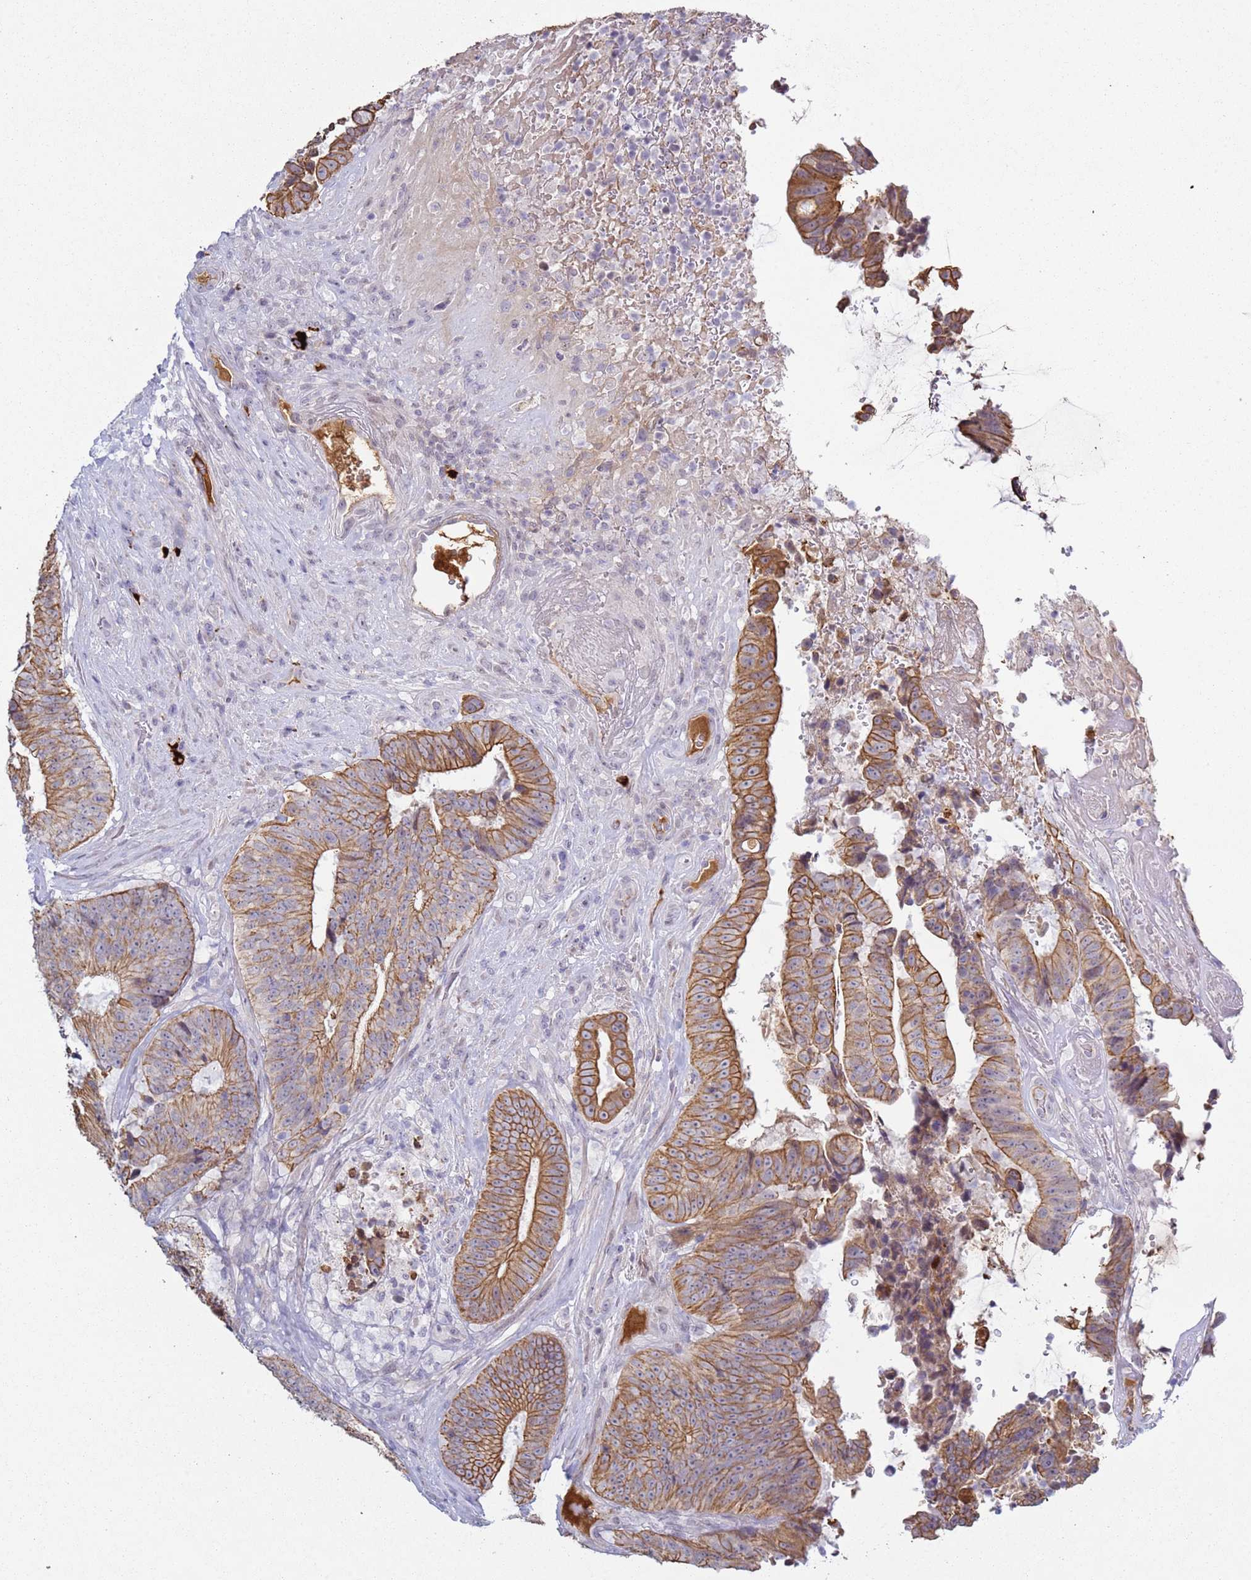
{"staining": {"intensity": "moderate", "quantity": ">75%", "location": "cytoplasmic/membranous"}, "tissue": "colorectal cancer", "cell_type": "Tumor cells", "image_type": "cancer", "snomed": [{"axis": "morphology", "description": "Adenocarcinoma, NOS"}, {"axis": "topography", "description": "Rectum"}], "caption": "High-power microscopy captured an immunohistochemistry (IHC) micrograph of colorectal adenocarcinoma, revealing moderate cytoplasmic/membranous staining in approximately >75% of tumor cells. (brown staining indicates protein expression, while blue staining denotes nuclei).", "gene": "NPAP1", "patient": {"sex": "male", "age": 72}}